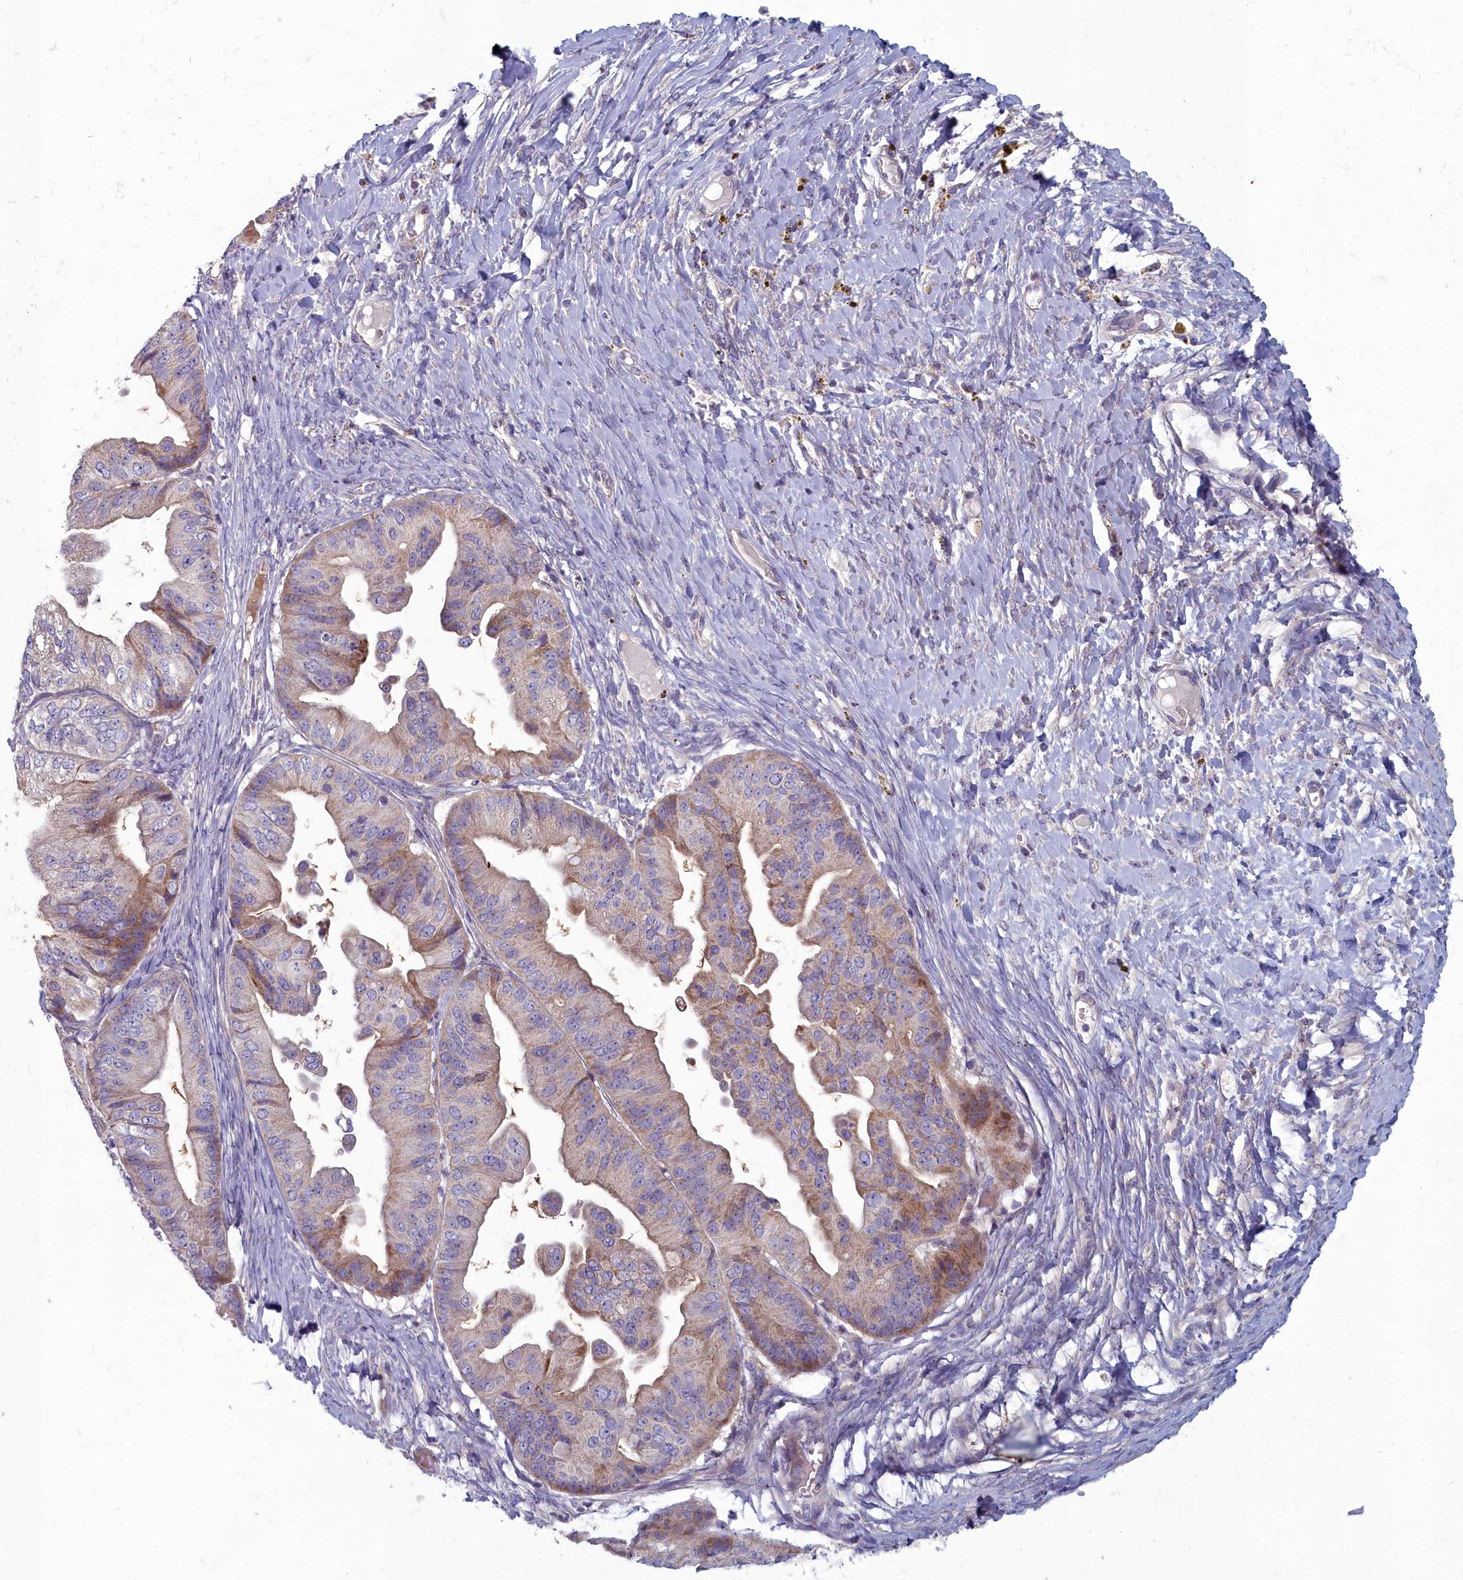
{"staining": {"intensity": "weak", "quantity": "25%-75%", "location": "cytoplasmic/membranous"}, "tissue": "ovarian cancer", "cell_type": "Tumor cells", "image_type": "cancer", "snomed": [{"axis": "morphology", "description": "Cystadenocarcinoma, mucinous, NOS"}, {"axis": "topography", "description": "Ovary"}], "caption": "DAB (3,3'-diaminobenzidine) immunohistochemical staining of ovarian cancer (mucinous cystadenocarcinoma) reveals weak cytoplasmic/membranous protein expression in approximately 25%-75% of tumor cells.", "gene": "INSYN2A", "patient": {"sex": "female", "age": 61}}